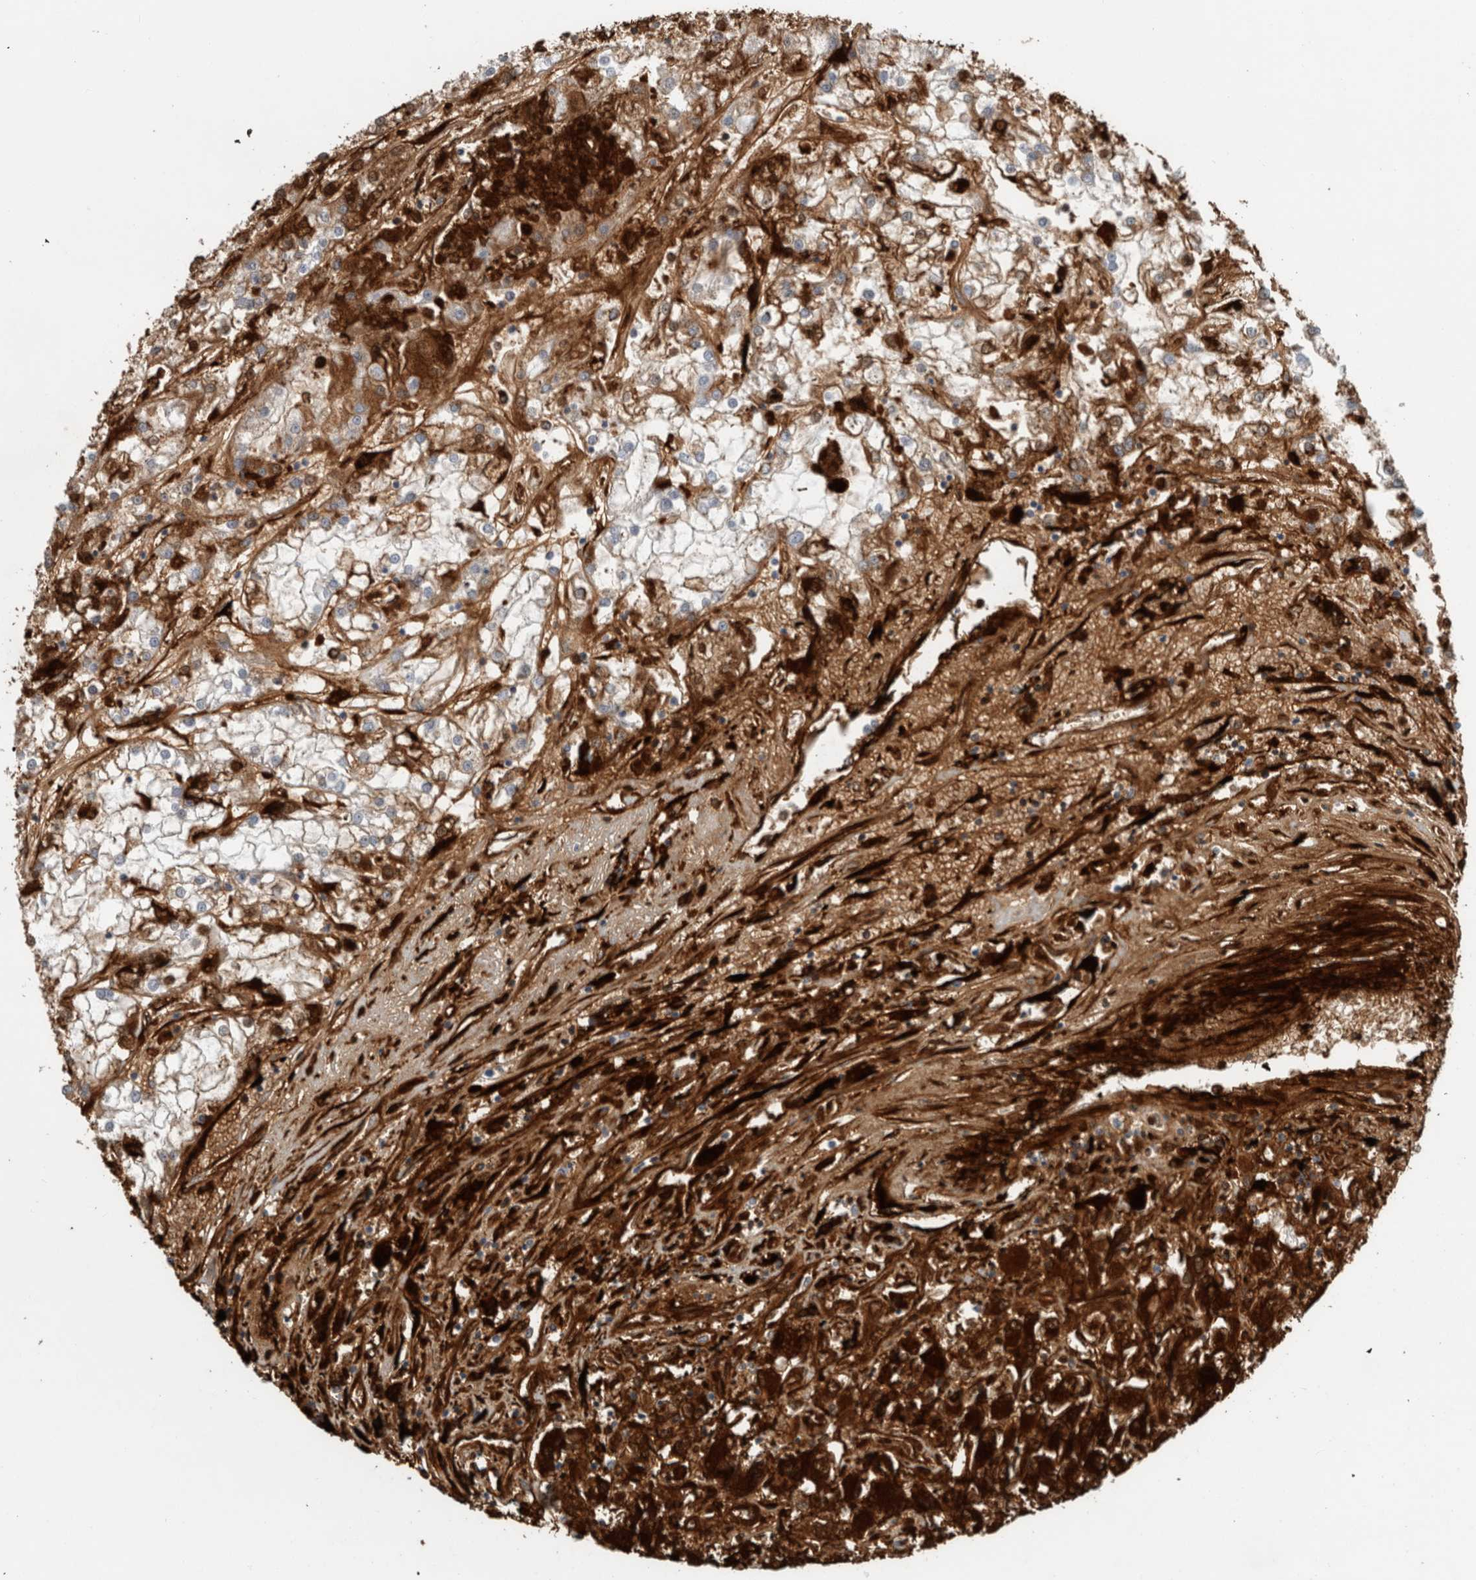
{"staining": {"intensity": "weak", "quantity": "25%-75%", "location": "cytoplasmic/membranous"}, "tissue": "renal cancer", "cell_type": "Tumor cells", "image_type": "cancer", "snomed": [{"axis": "morphology", "description": "Adenocarcinoma, NOS"}, {"axis": "topography", "description": "Kidney"}], "caption": "Immunohistochemistry of human renal adenocarcinoma shows low levels of weak cytoplasmic/membranous positivity in about 25%-75% of tumor cells.", "gene": "FN1", "patient": {"sex": "female", "age": 52}}